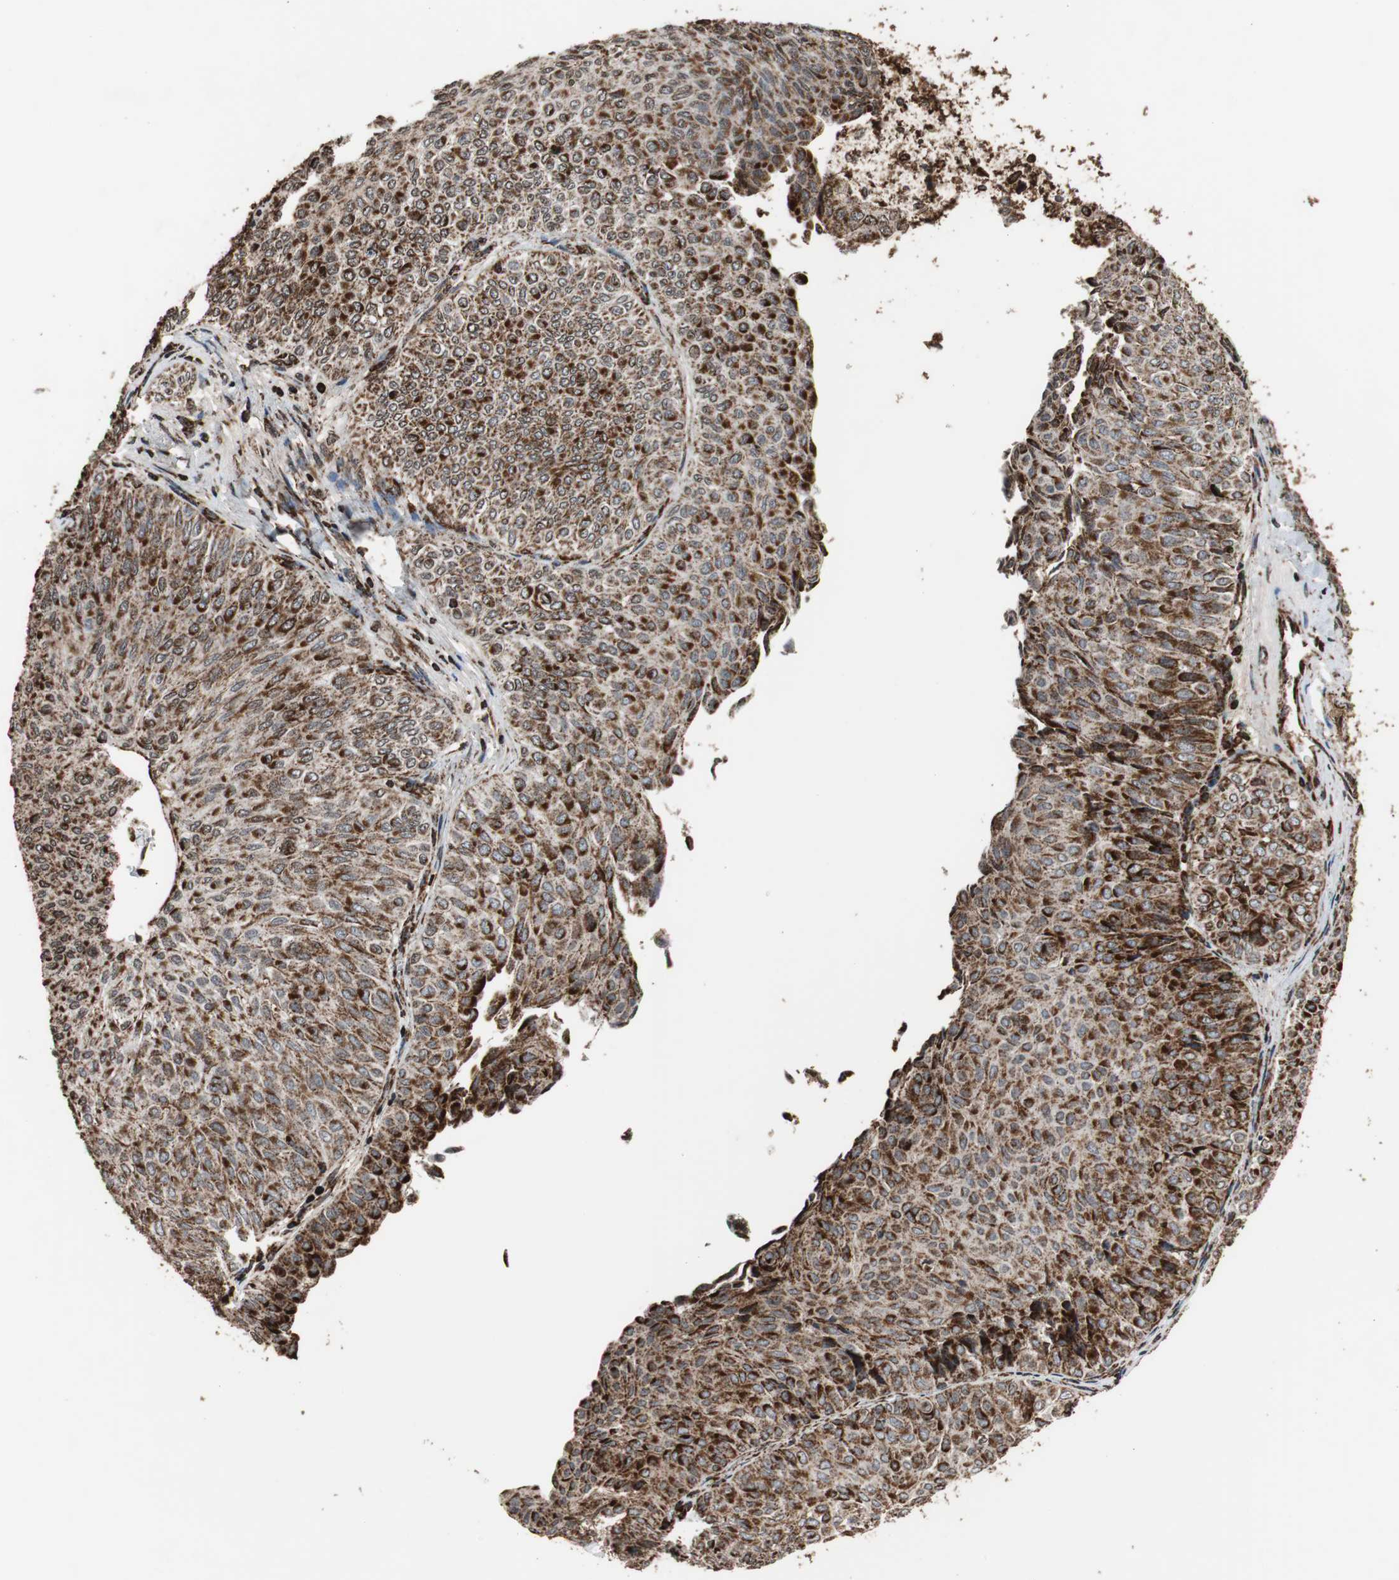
{"staining": {"intensity": "strong", "quantity": ">75%", "location": "cytoplasmic/membranous"}, "tissue": "urothelial cancer", "cell_type": "Tumor cells", "image_type": "cancer", "snomed": [{"axis": "morphology", "description": "Urothelial carcinoma, Low grade"}, {"axis": "topography", "description": "Urinary bladder"}], "caption": "Human urothelial cancer stained for a protein (brown) reveals strong cytoplasmic/membranous positive staining in about >75% of tumor cells.", "gene": "HSPA9", "patient": {"sex": "male", "age": 78}}